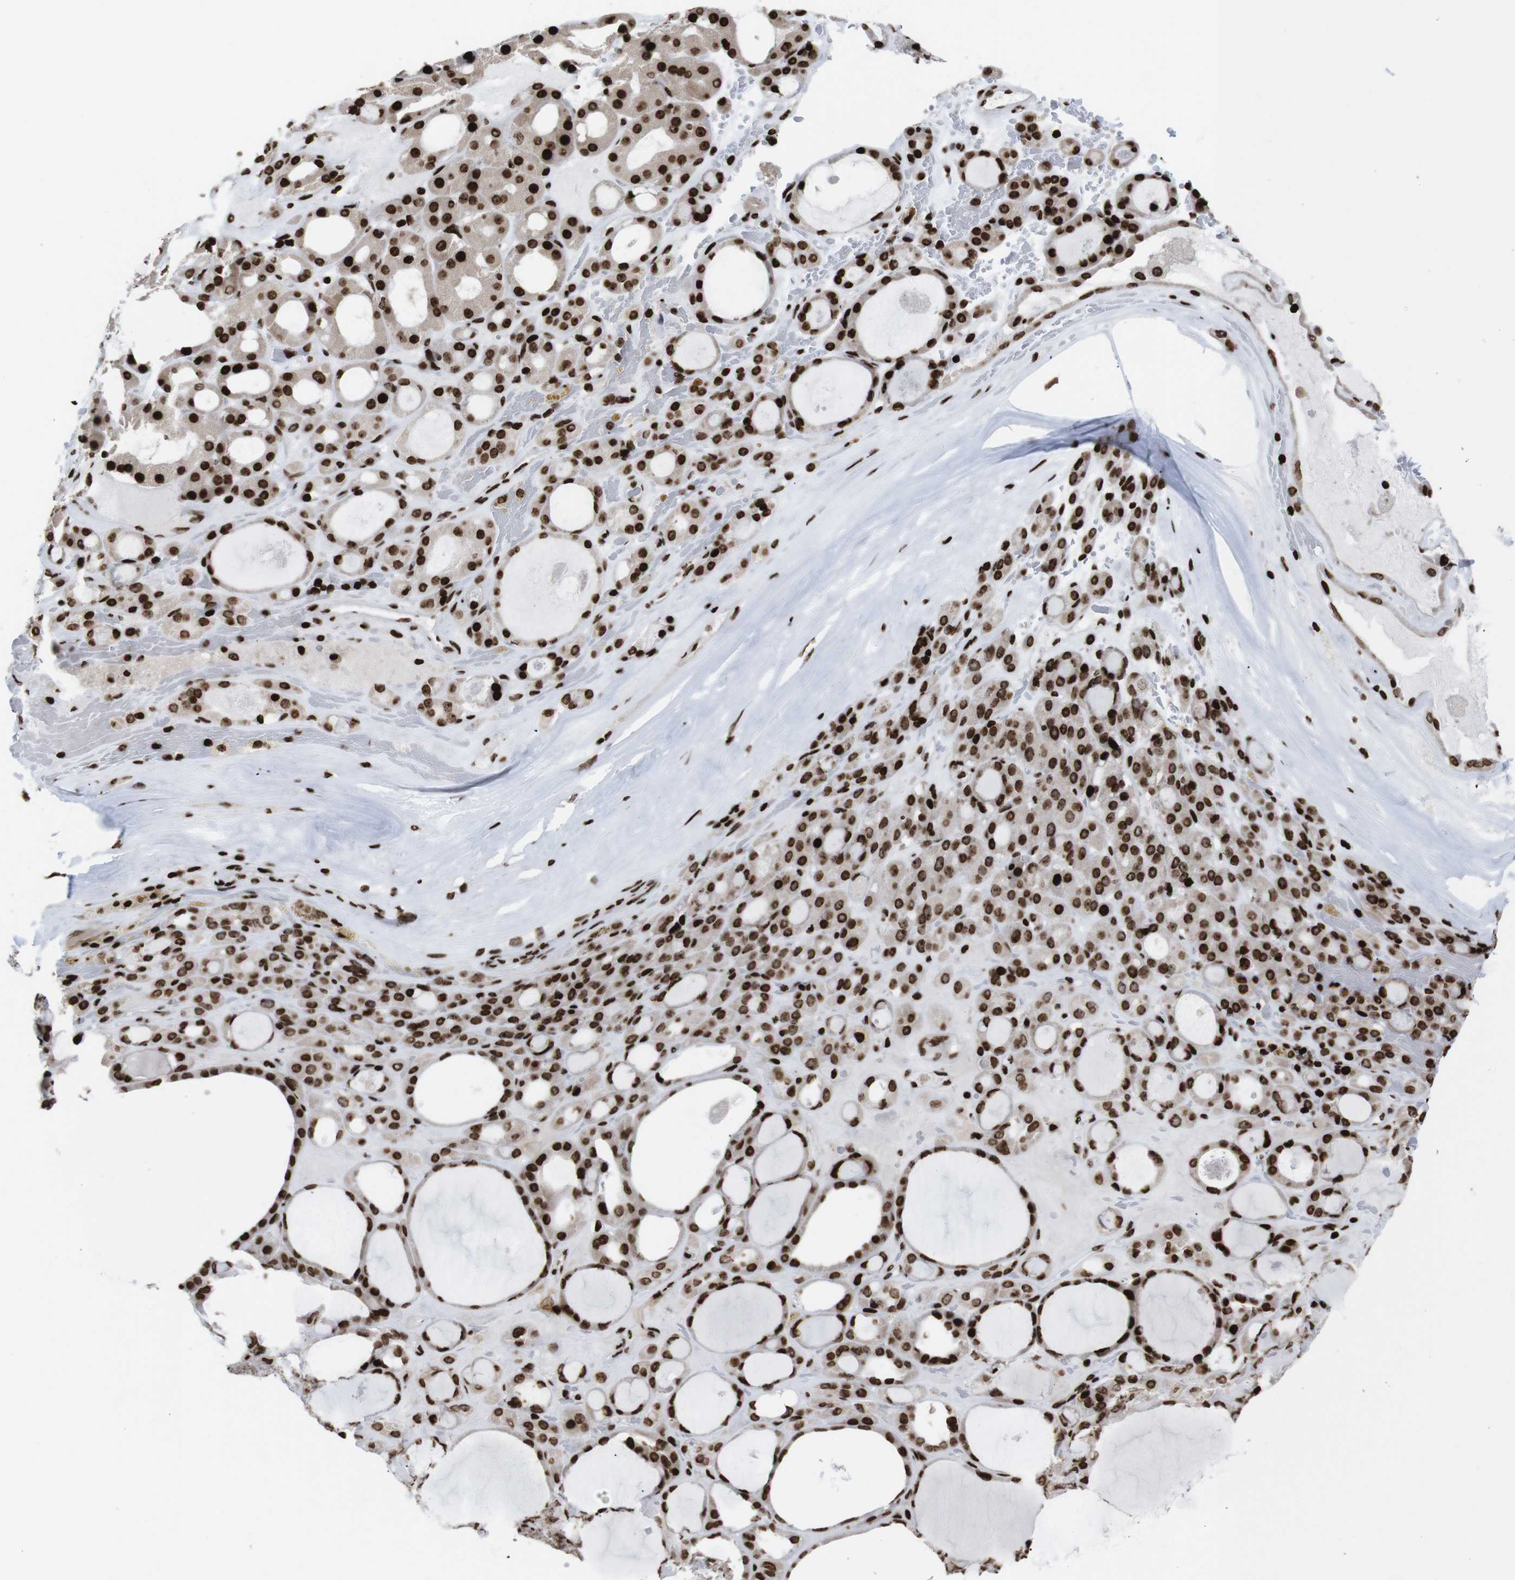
{"staining": {"intensity": "strong", "quantity": ">75%", "location": "nuclear"}, "tissue": "thyroid gland", "cell_type": "Glandular cells", "image_type": "normal", "snomed": [{"axis": "morphology", "description": "Normal tissue, NOS"}, {"axis": "morphology", "description": "Carcinoma, NOS"}, {"axis": "topography", "description": "Thyroid gland"}], "caption": "Human thyroid gland stained with a brown dye exhibits strong nuclear positive positivity in approximately >75% of glandular cells.", "gene": "H1", "patient": {"sex": "female", "age": 86}}